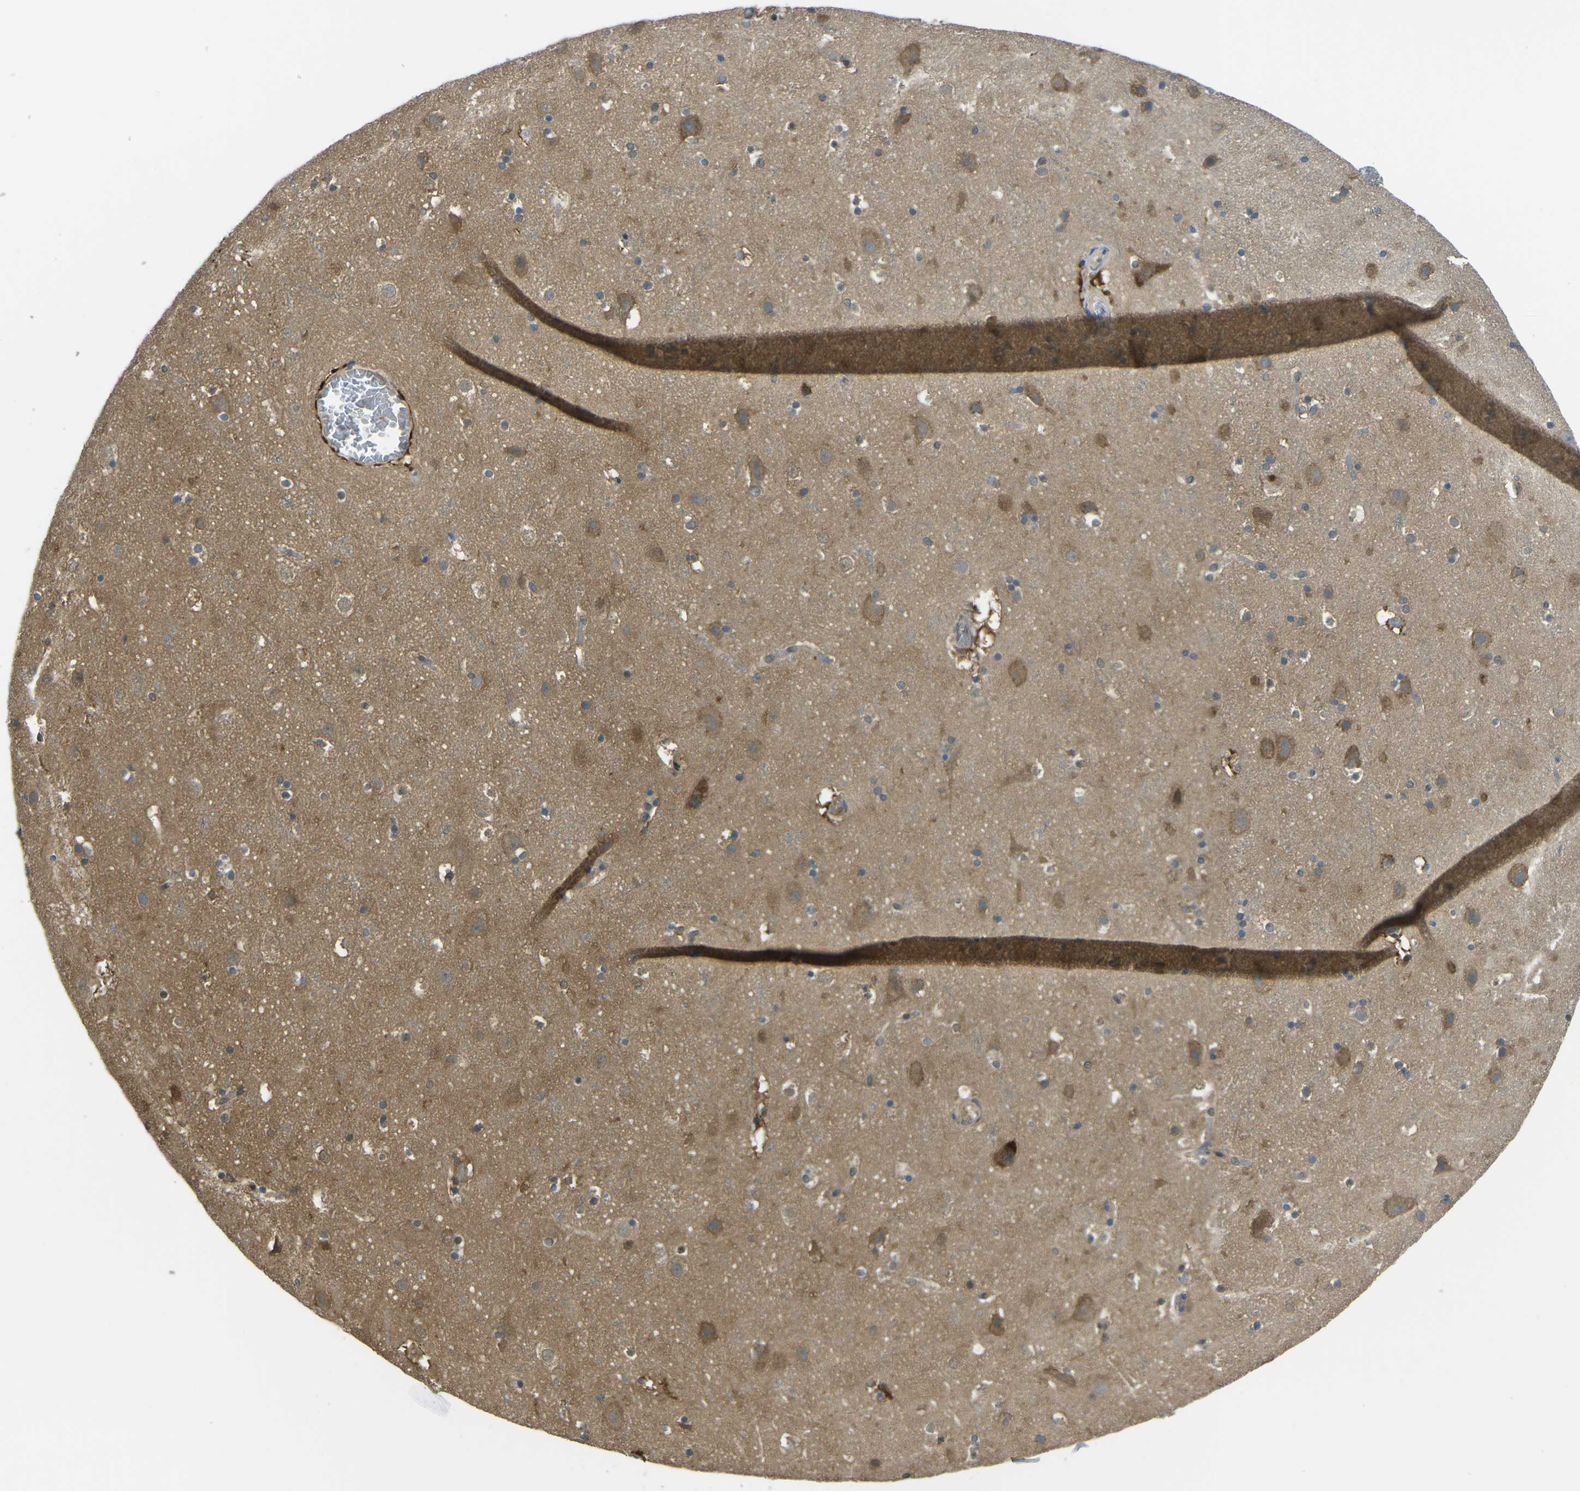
{"staining": {"intensity": "moderate", "quantity": ">75%", "location": "cytoplasmic/membranous"}, "tissue": "cerebral cortex", "cell_type": "Endothelial cells", "image_type": "normal", "snomed": [{"axis": "morphology", "description": "Normal tissue, NOS"}, {"axis": "topography", "description": "Cerebral cortex"}], "caption": "Benign cerebral cortex shows moderate cytoplasmic/membranous expression in approximately >75% of endothelial cells, visualized by immunohistochemistry.", "gene": "PIEZO2", "patient": {"sex": "male", "age": 45}}